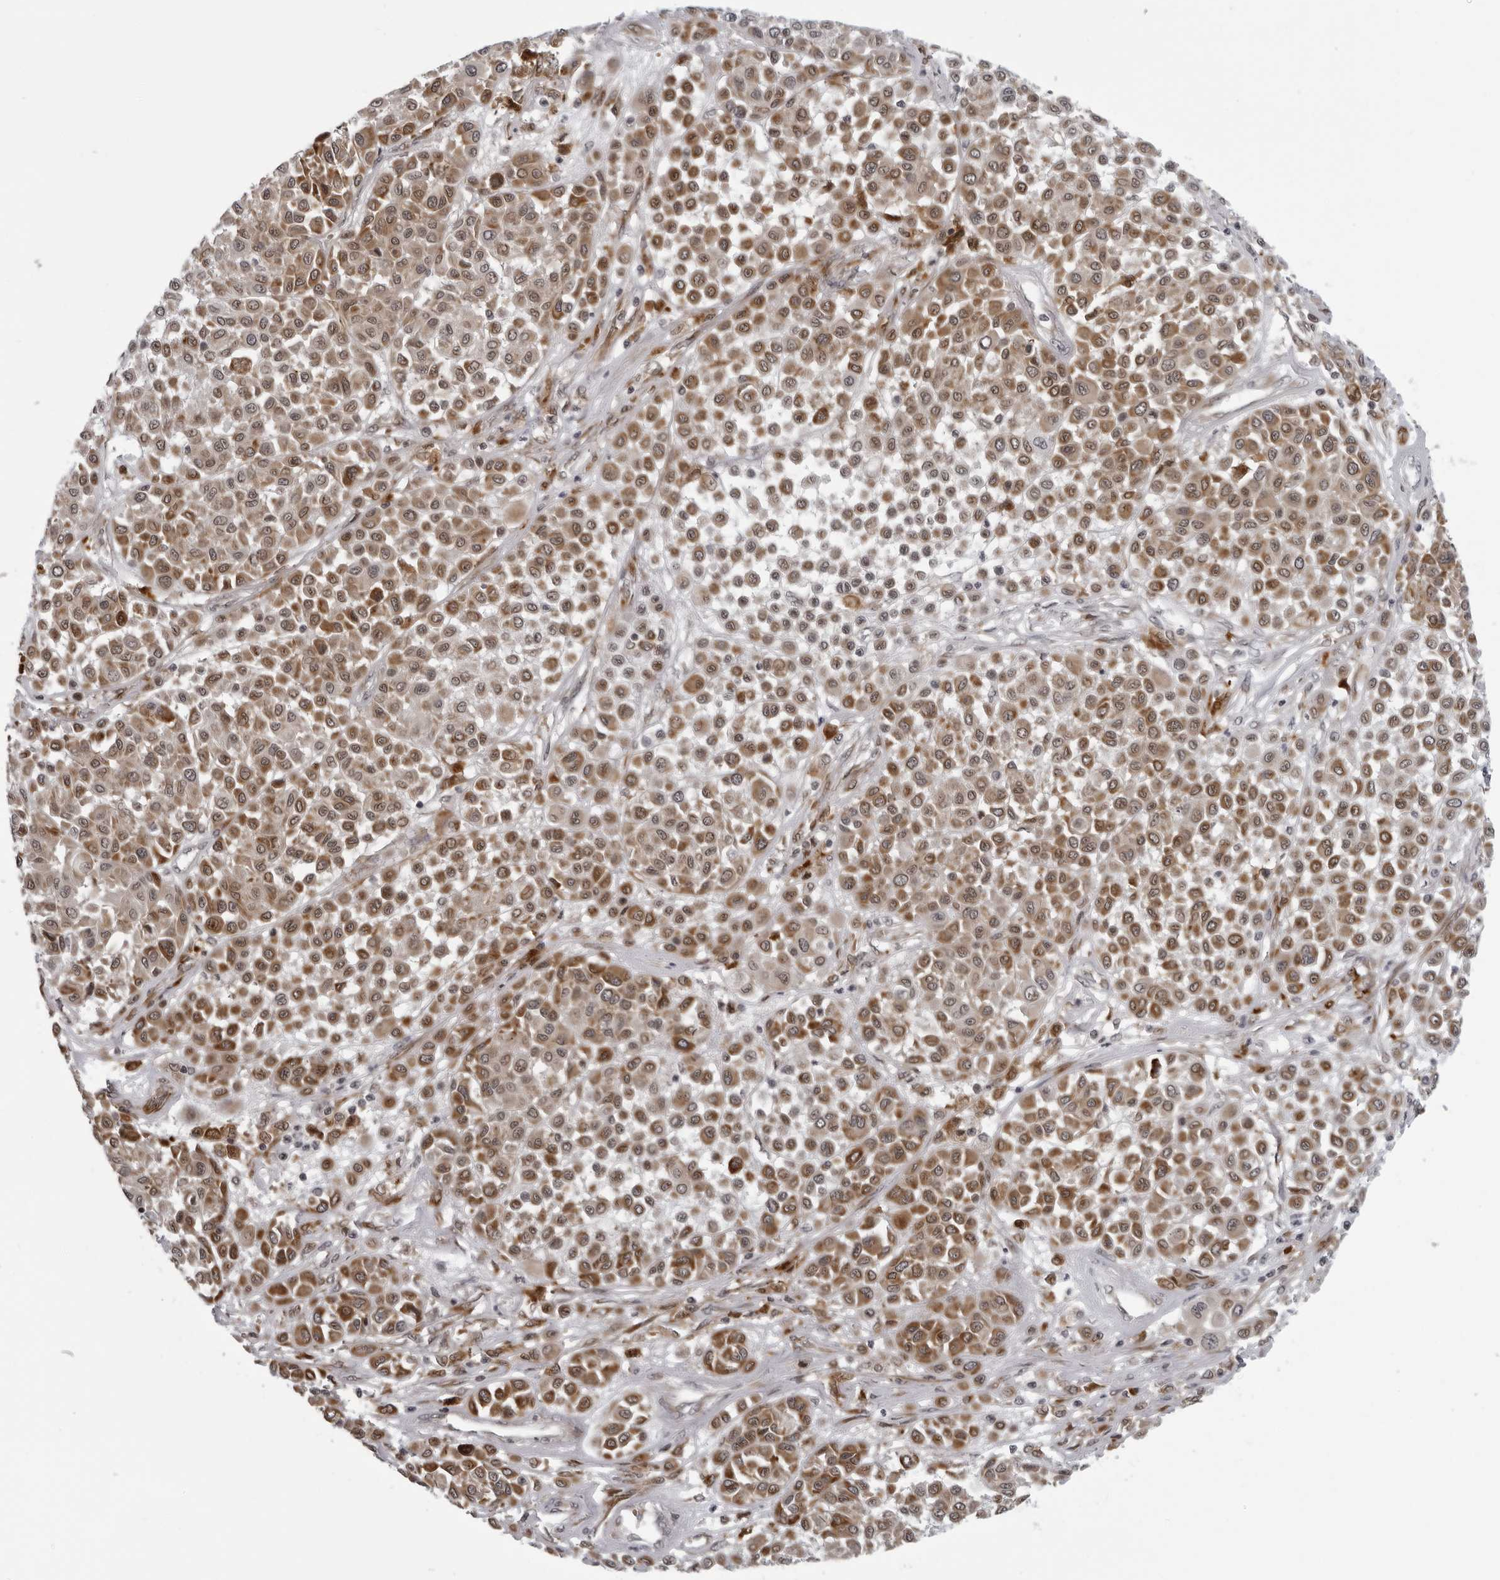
{"staining": {"intensity": "strong", "quantity": ">75%", "location": "cytoplasmic/membranous"}, "tissue": "melanoma", "cell_type": "Tumor cells", "image_type": "cancer", "snomed": [{"axis": "morphology", "description": "Malignant melanoma, Metastatic site"}, {"axis": "topography", "description": "Soft tissue"}], "caption": "Protein staining demonstrates strong cytoplasmic/membranous positivity in about >75% of tumor cells in malignant melanoma (metastatic site).", "gene": "THOP1", "patient": {"sex": "male", "age": 41}}